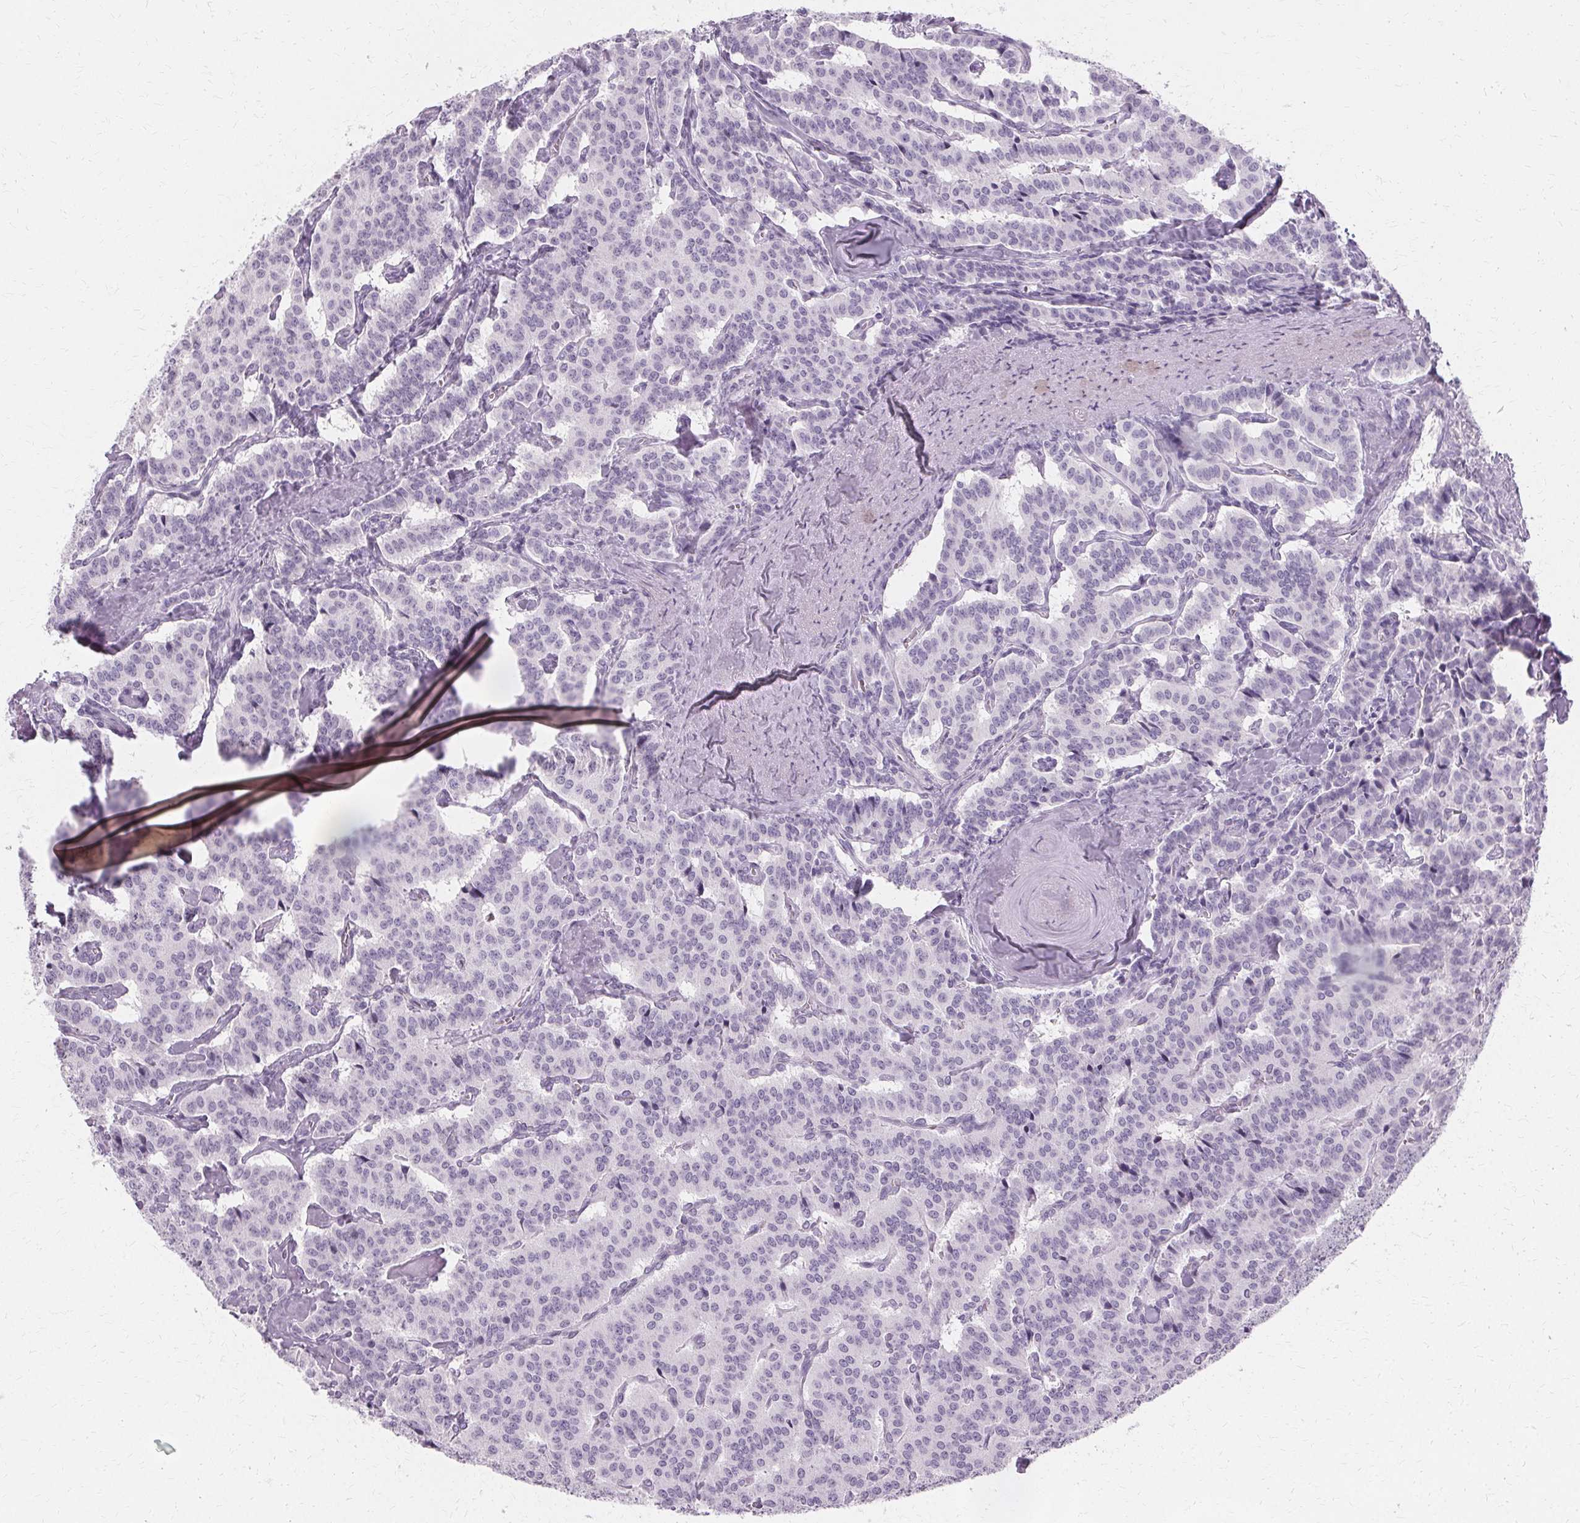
{"staining": {"intensity": "negative", "quantity": "none", "location": "none"}, "tissue": "carcinoid", "cell_type": "Tumor cells", "image_type": "cancer", "snomed": [{"axis": "morphology", "description": "Carcinoid, malignant, NOS"}, {"axis": "topography", "description": "Lung"}], "caption": "There is no significant positivity in tumor cells of carcinoid. Brightfield microscopy of immunohistochemistry (IHC) stained with DAB (3,3'-diaminobenzidine) (brown) and hematoxylin (blue), captured at high magnification.", "gene": "KRT6C", "patient": {"sex": "female", "age": 46}}